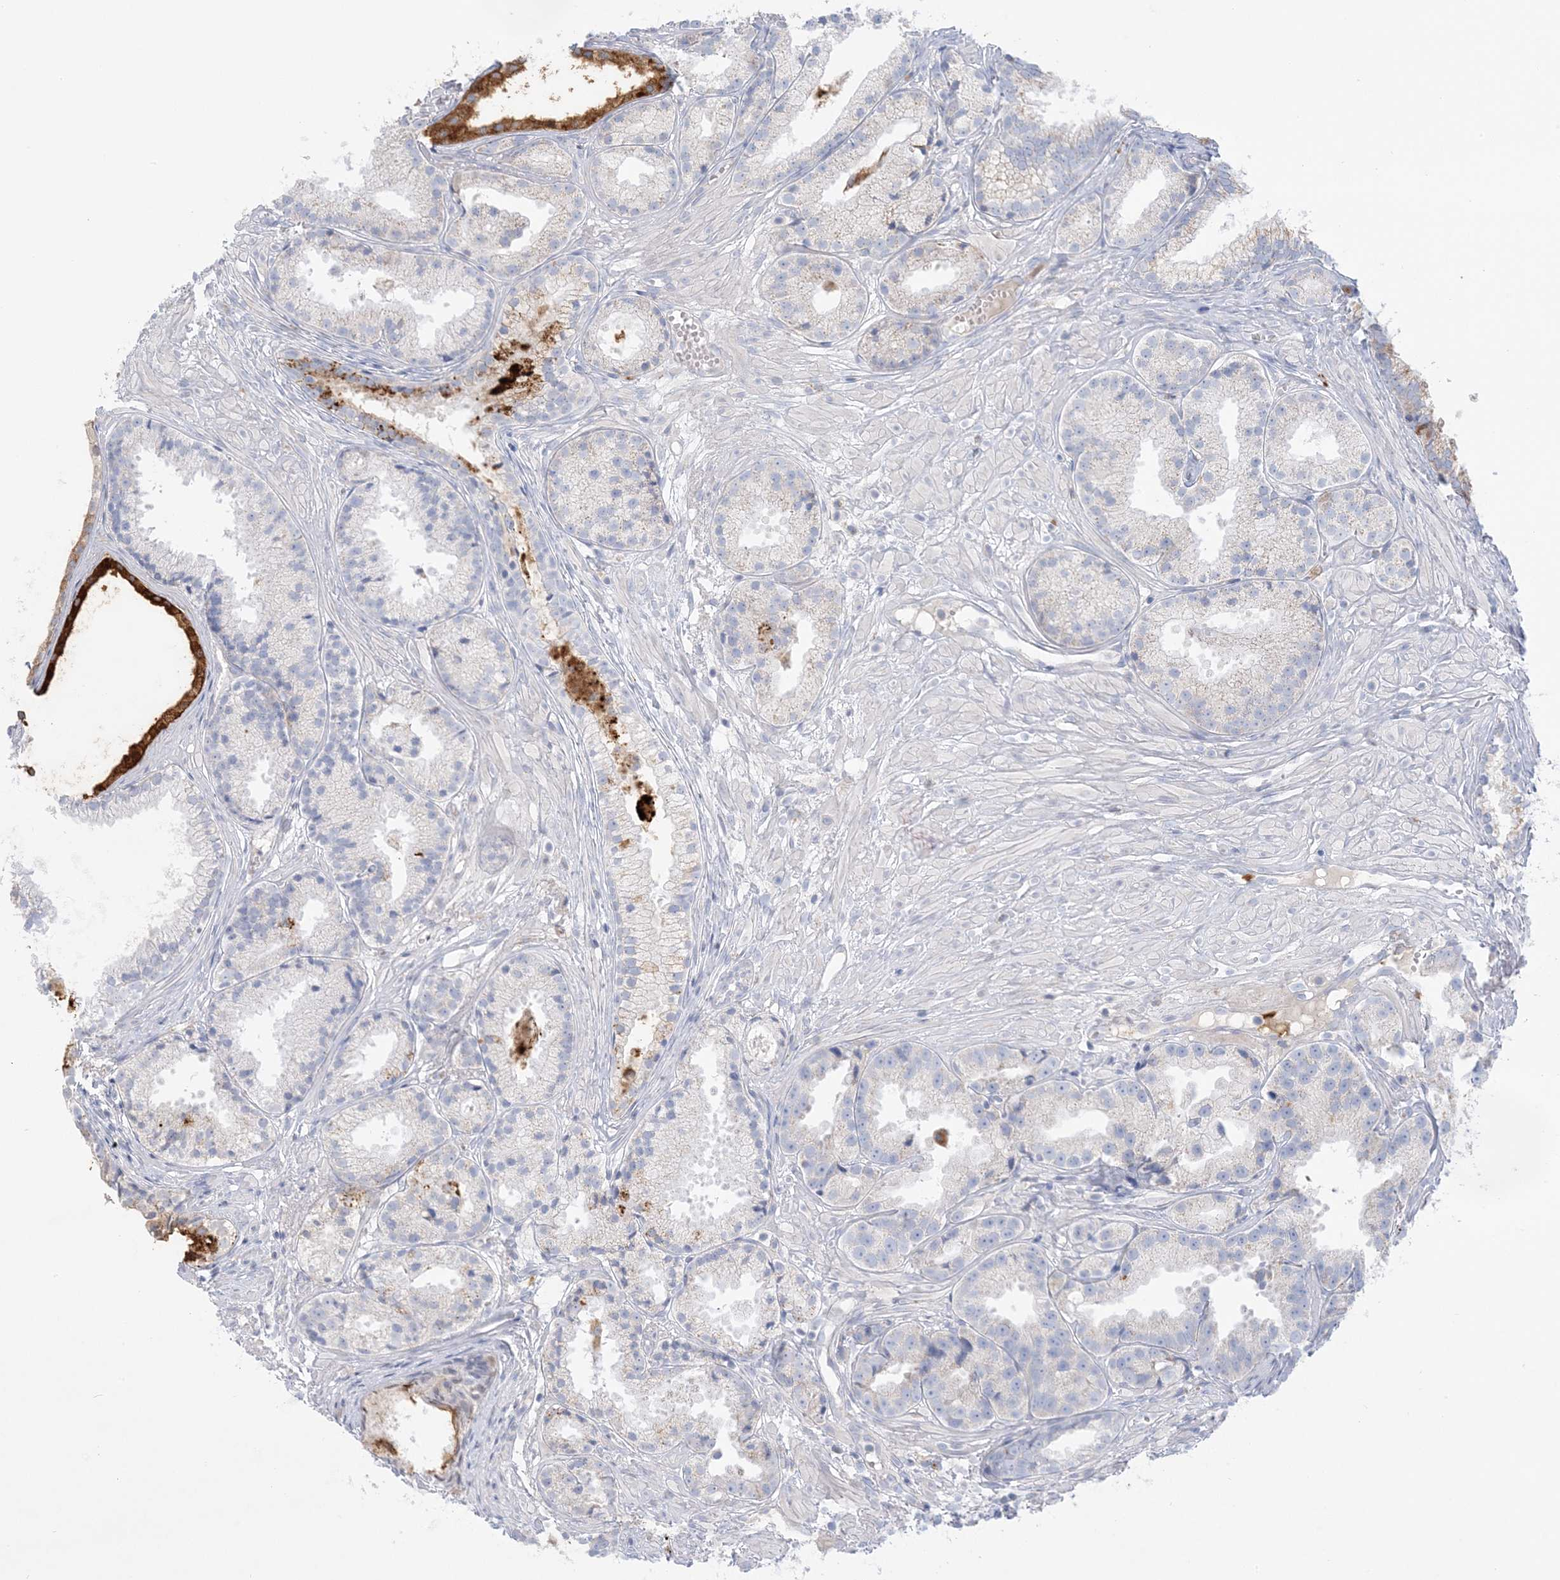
{"staining": {"intensity": "negative", "quantity": "none", "location": "none"}, "tissue": "prostate cancer", "cell_type": "Tumor cells", "image_type": "cancer", "snomed": [{"axis": "morphology", "description": "Adenocarcinoma, Medium grade"}, {"axis": "topography", "description": "Prostate"}], "caption": "A high-resolution micrograph shows immunohistochemistry staining of prostate adenocarcinoma (medium-grade), which exhibits no significant positivity in tumor cells.", "gene": "KCTD6", "patient": {"sex": "male", "age": 88}}